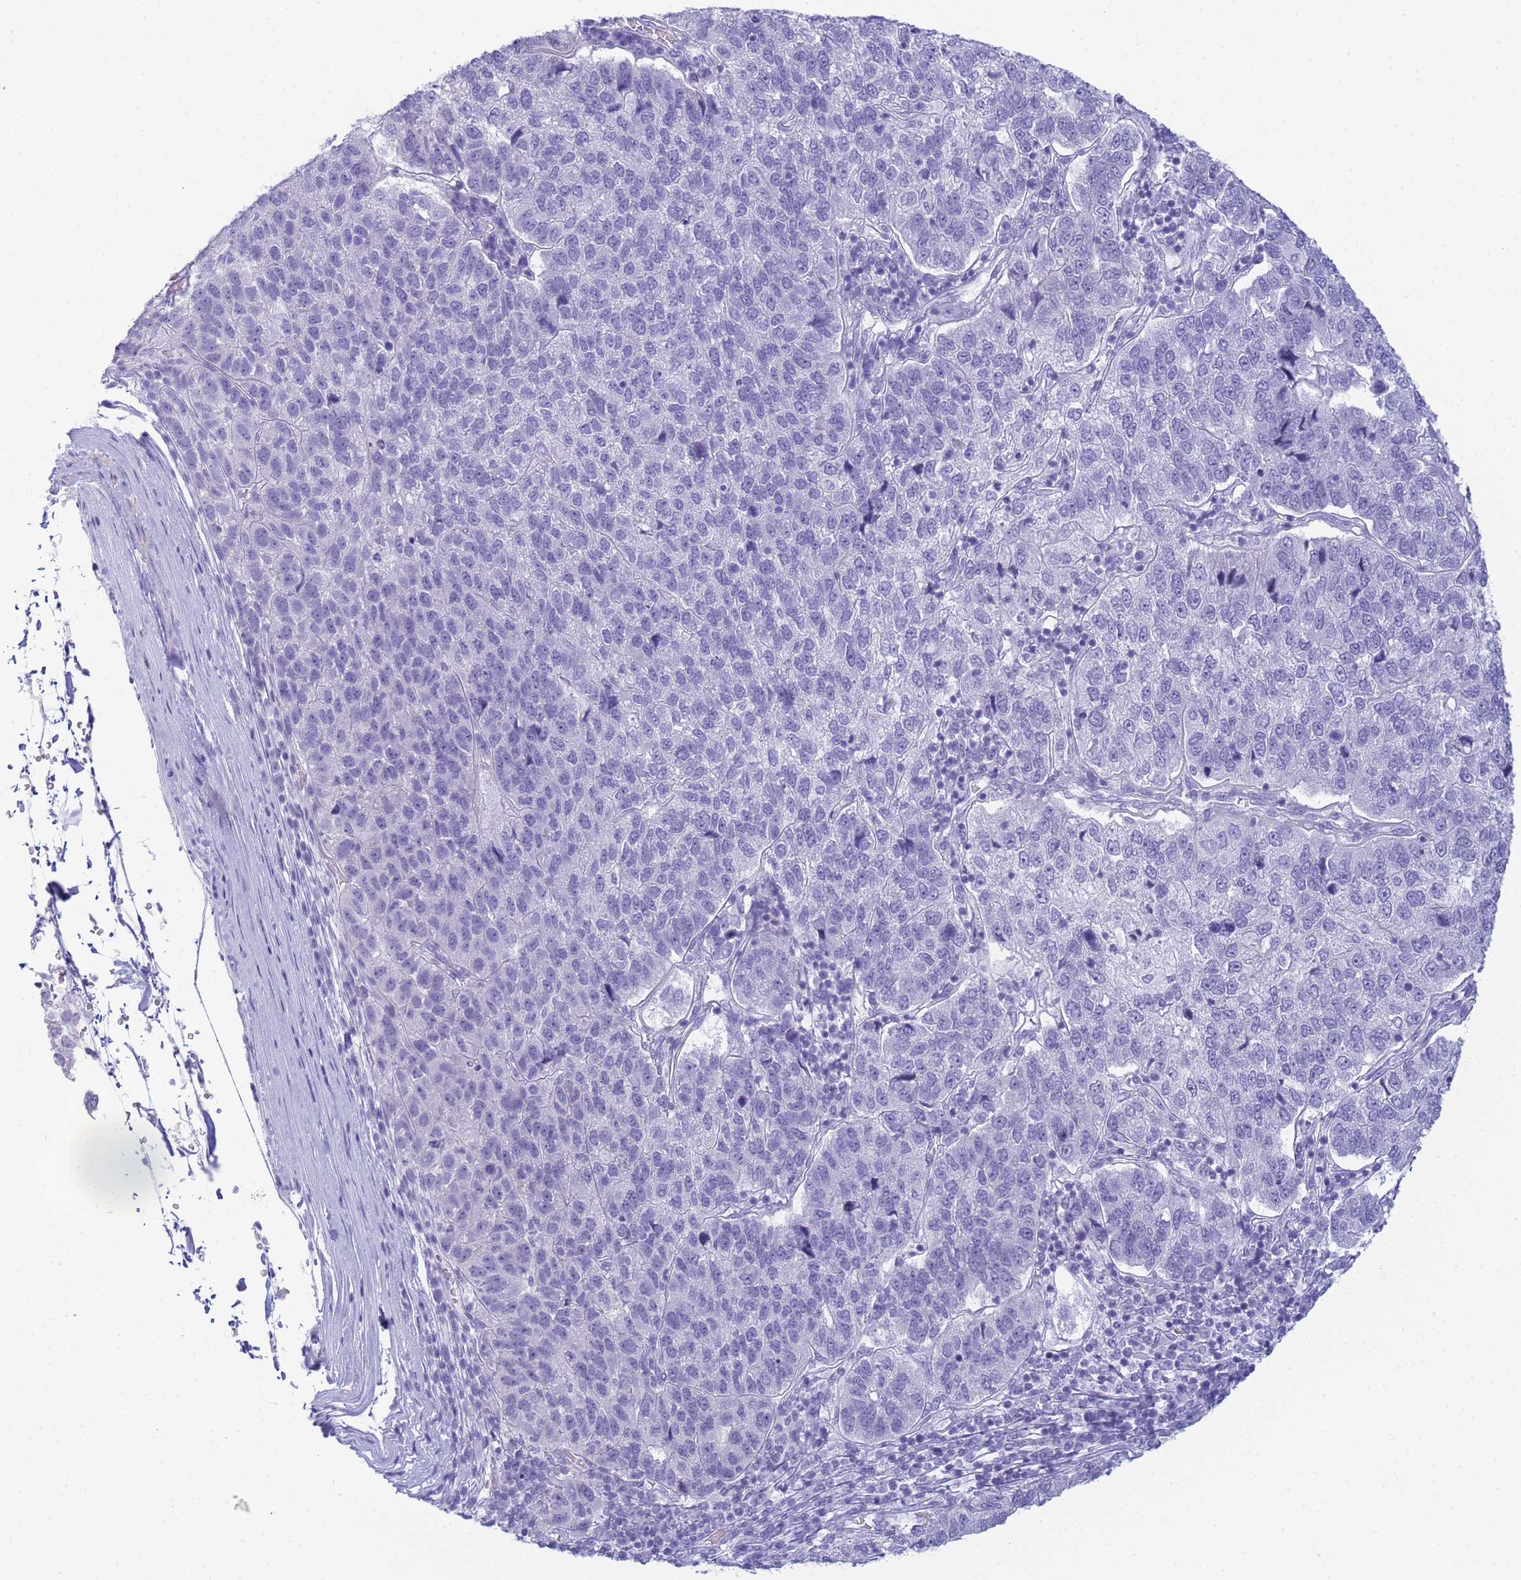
{"staining": {"intensity": "negative", "quantity": "none", "location": "none"}, "tissue": "pancreatic cancer", "cell_type": "Tumor cells", "image_type": "cancer", "snomed": [{"axis": "morphology", "description": "Adenocarcinoma, NOS"}, {"axis": "topography", "description": "Pancreas"}], "caption": "A high-resolution histopathology image shows immunohistochemistry (IHC) staining of adenocarcinoma (pancreatic), which exhibits no significant expression in tumor cells.", "gene": "SNX20", "patient": {"sex": "female", "age": 61}}